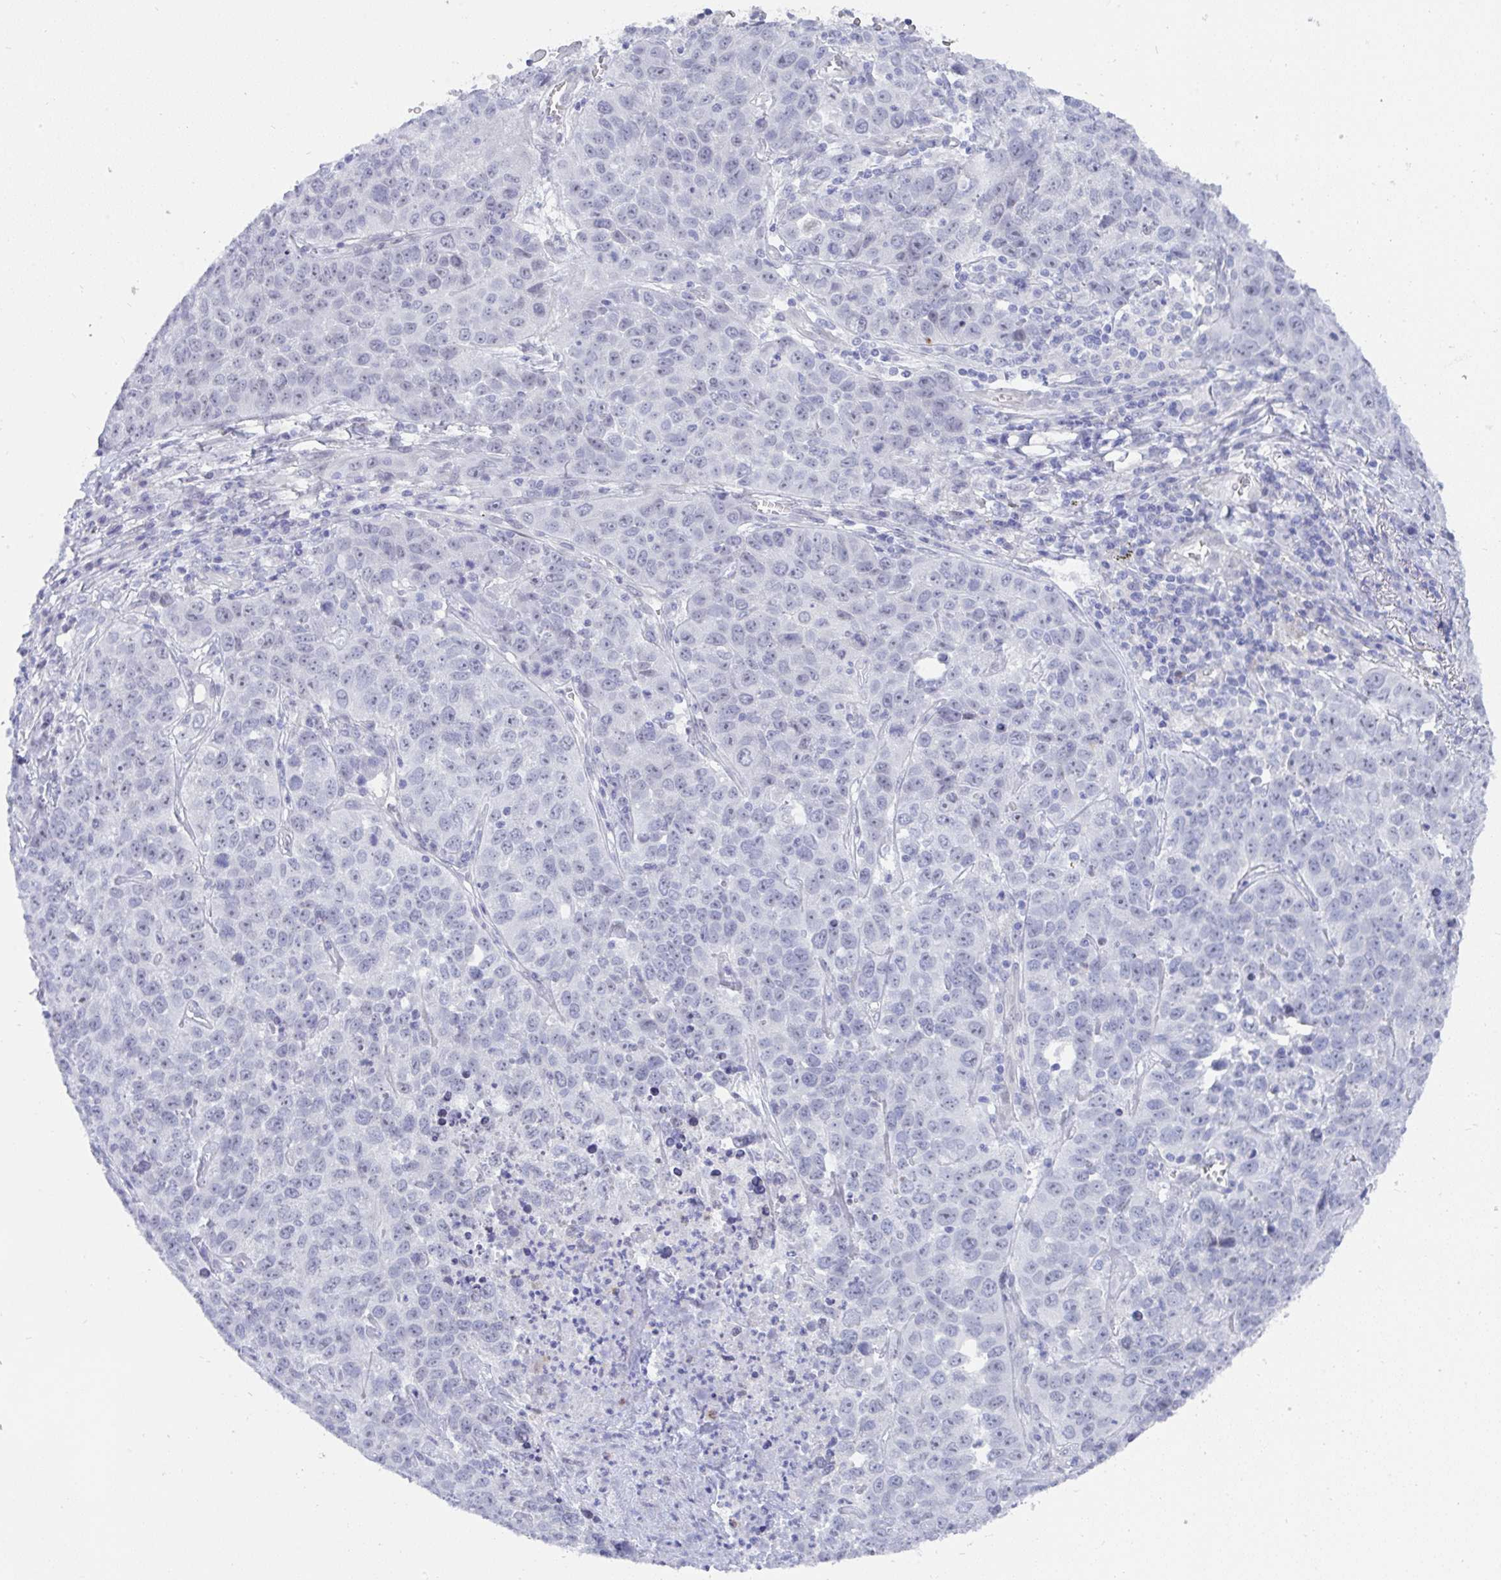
{"staining": {"intensity": "negative", "quantity": "none", "location": "none"}, "tissue": "lung cancer", "cell_type": "Tumor cells", "image_type": "cancer", "snomed": [{"axis": "morphology", "description": "Squamous cell carcinoma, NOS"}, {"axis": "topography", "description": "Lung"}], "caption": "Photomicrograph shows no protein positivity in tumor cells of lung squamous cell carcinoma tissue. (DAB immunohistochemistry, high magnification).", "gene": "MFSD4A", "patient": {"sex": "male", "age": 76}}